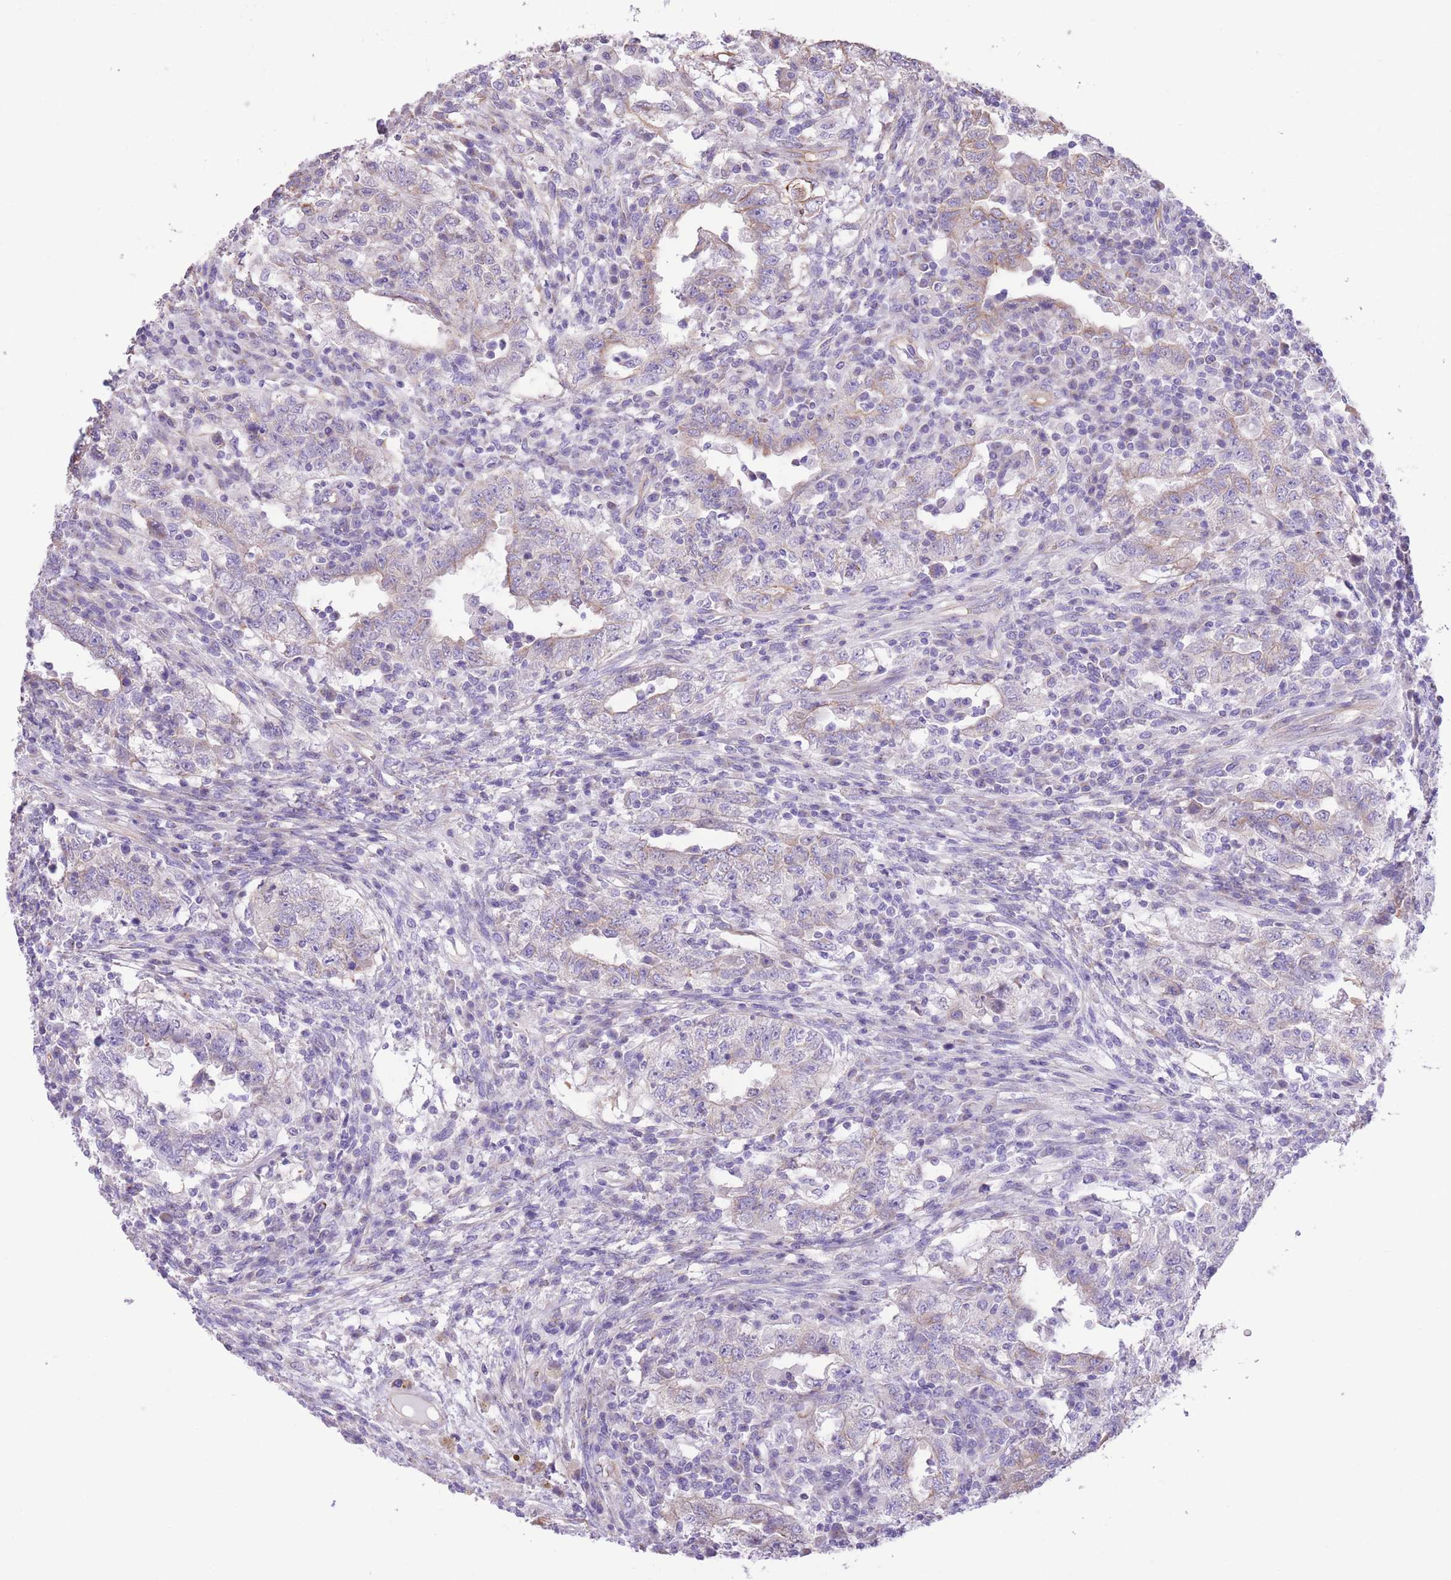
{"staining": {"intensity": "weak", "quantity": "<25%", "location": "cytoplasmic/membranous"}, "tissue": "testis cancer", "cell_type": "Tumor cells", "image_type": "cancer", "snomed": [{"axis": "morphology", "description": "Carcinoma, Embryonal, NOS"}, {"axis": "topography", "description": "Testis"}], "caption": "There is no significant staining in tumor cells of testis embryonal carcinoma.", "gene": "RHOU", "patient": {"sex": "male", "age": 26}}